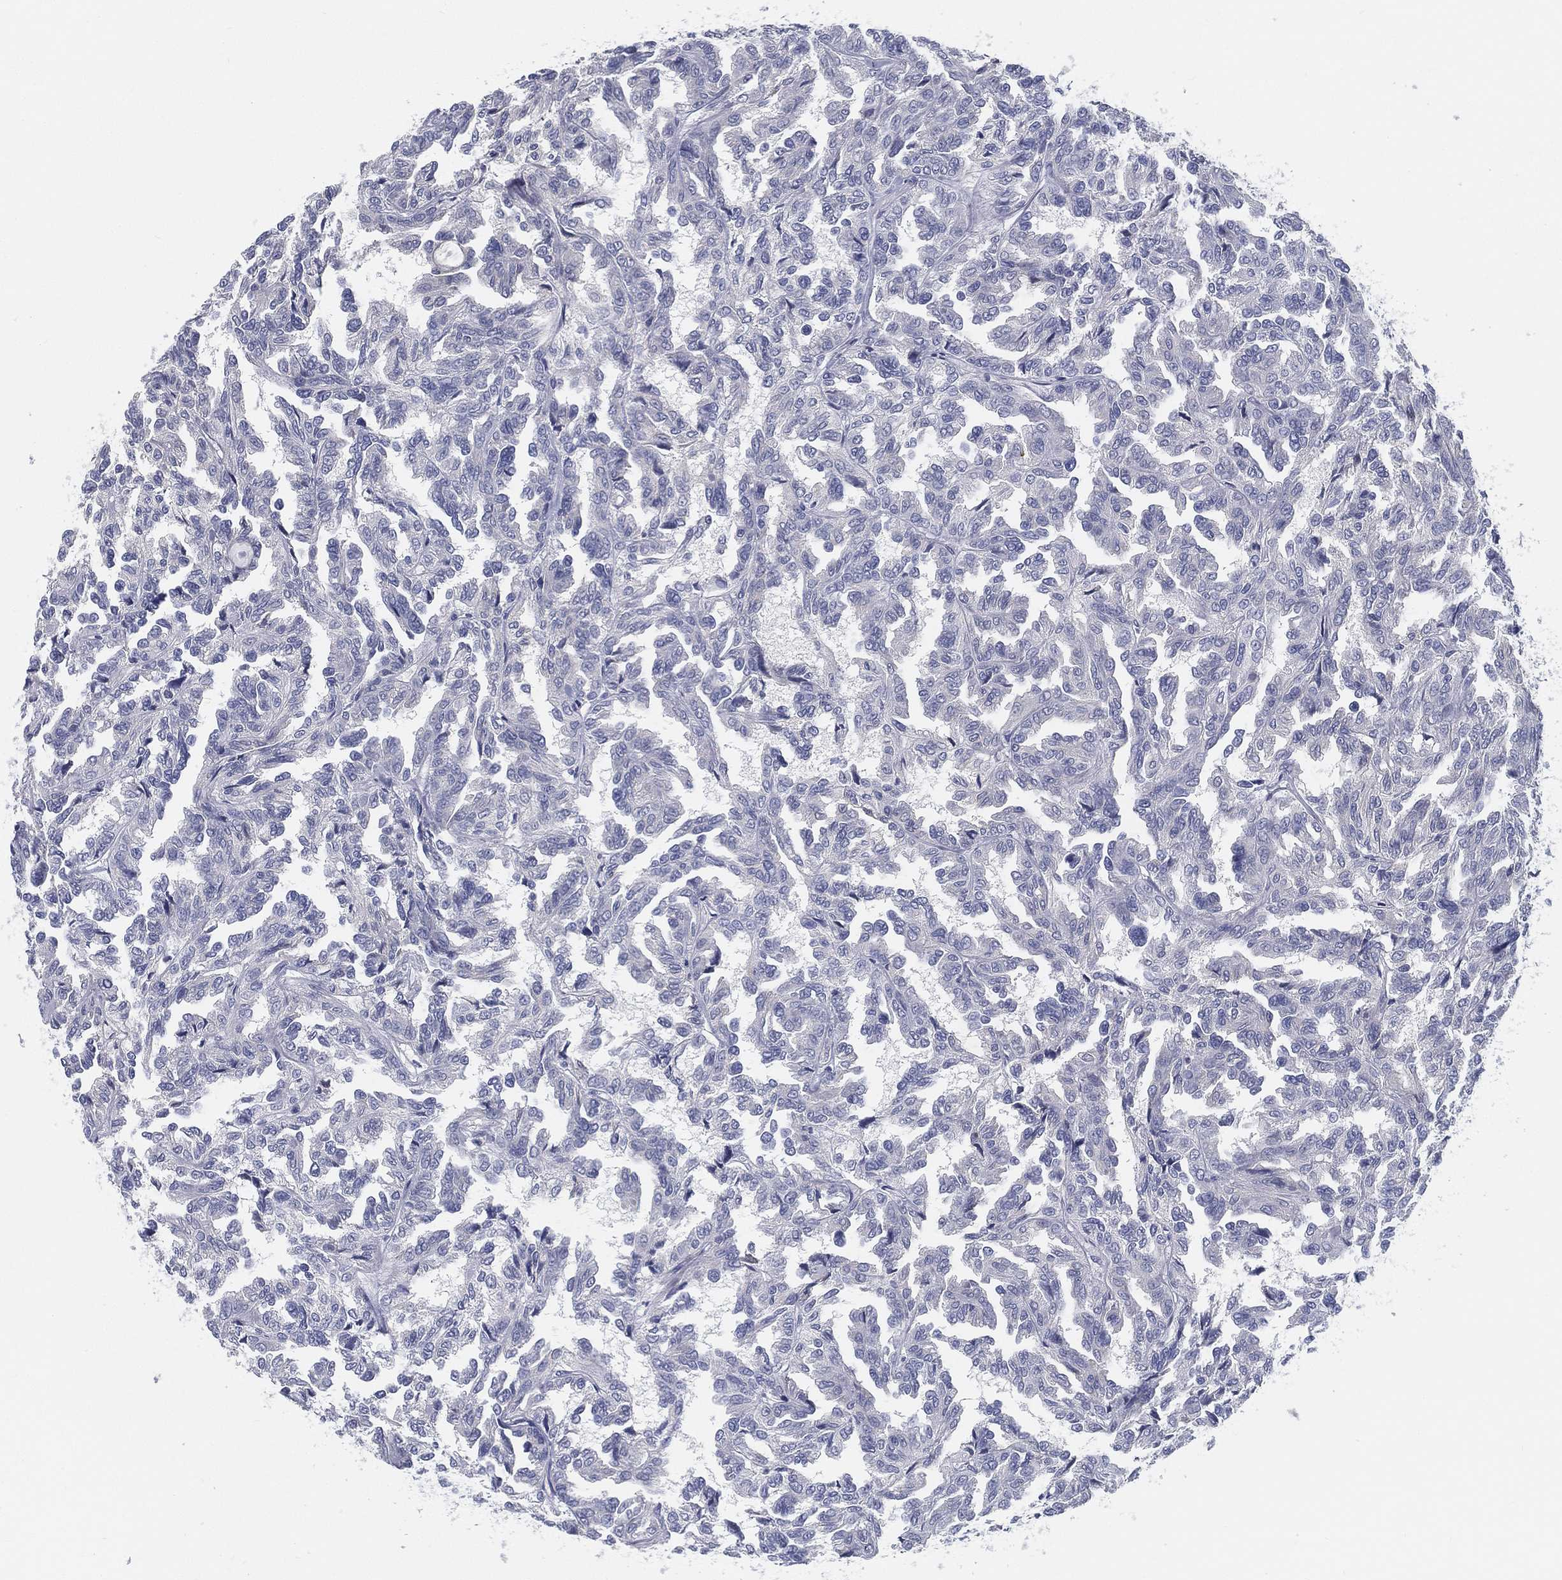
{"staining": {"intensity": "negative", "quantity": "none", "location": "none"}, "tissue": "renal cancer", "cell_type": "Tumor cells", "image_type": "cancer", "snomed": [{"axis": "morphology", "description": "Adenocarcinoma, NOS"}, {"axis": "topography", "description": "Kidney"}], "caption": "DAB immunohistochemical staining of human renal adenocarcinoma reveals no significant positivity in tumor cells.", "gene": "STS", "patient": {"sex": "male", "age": 79}}